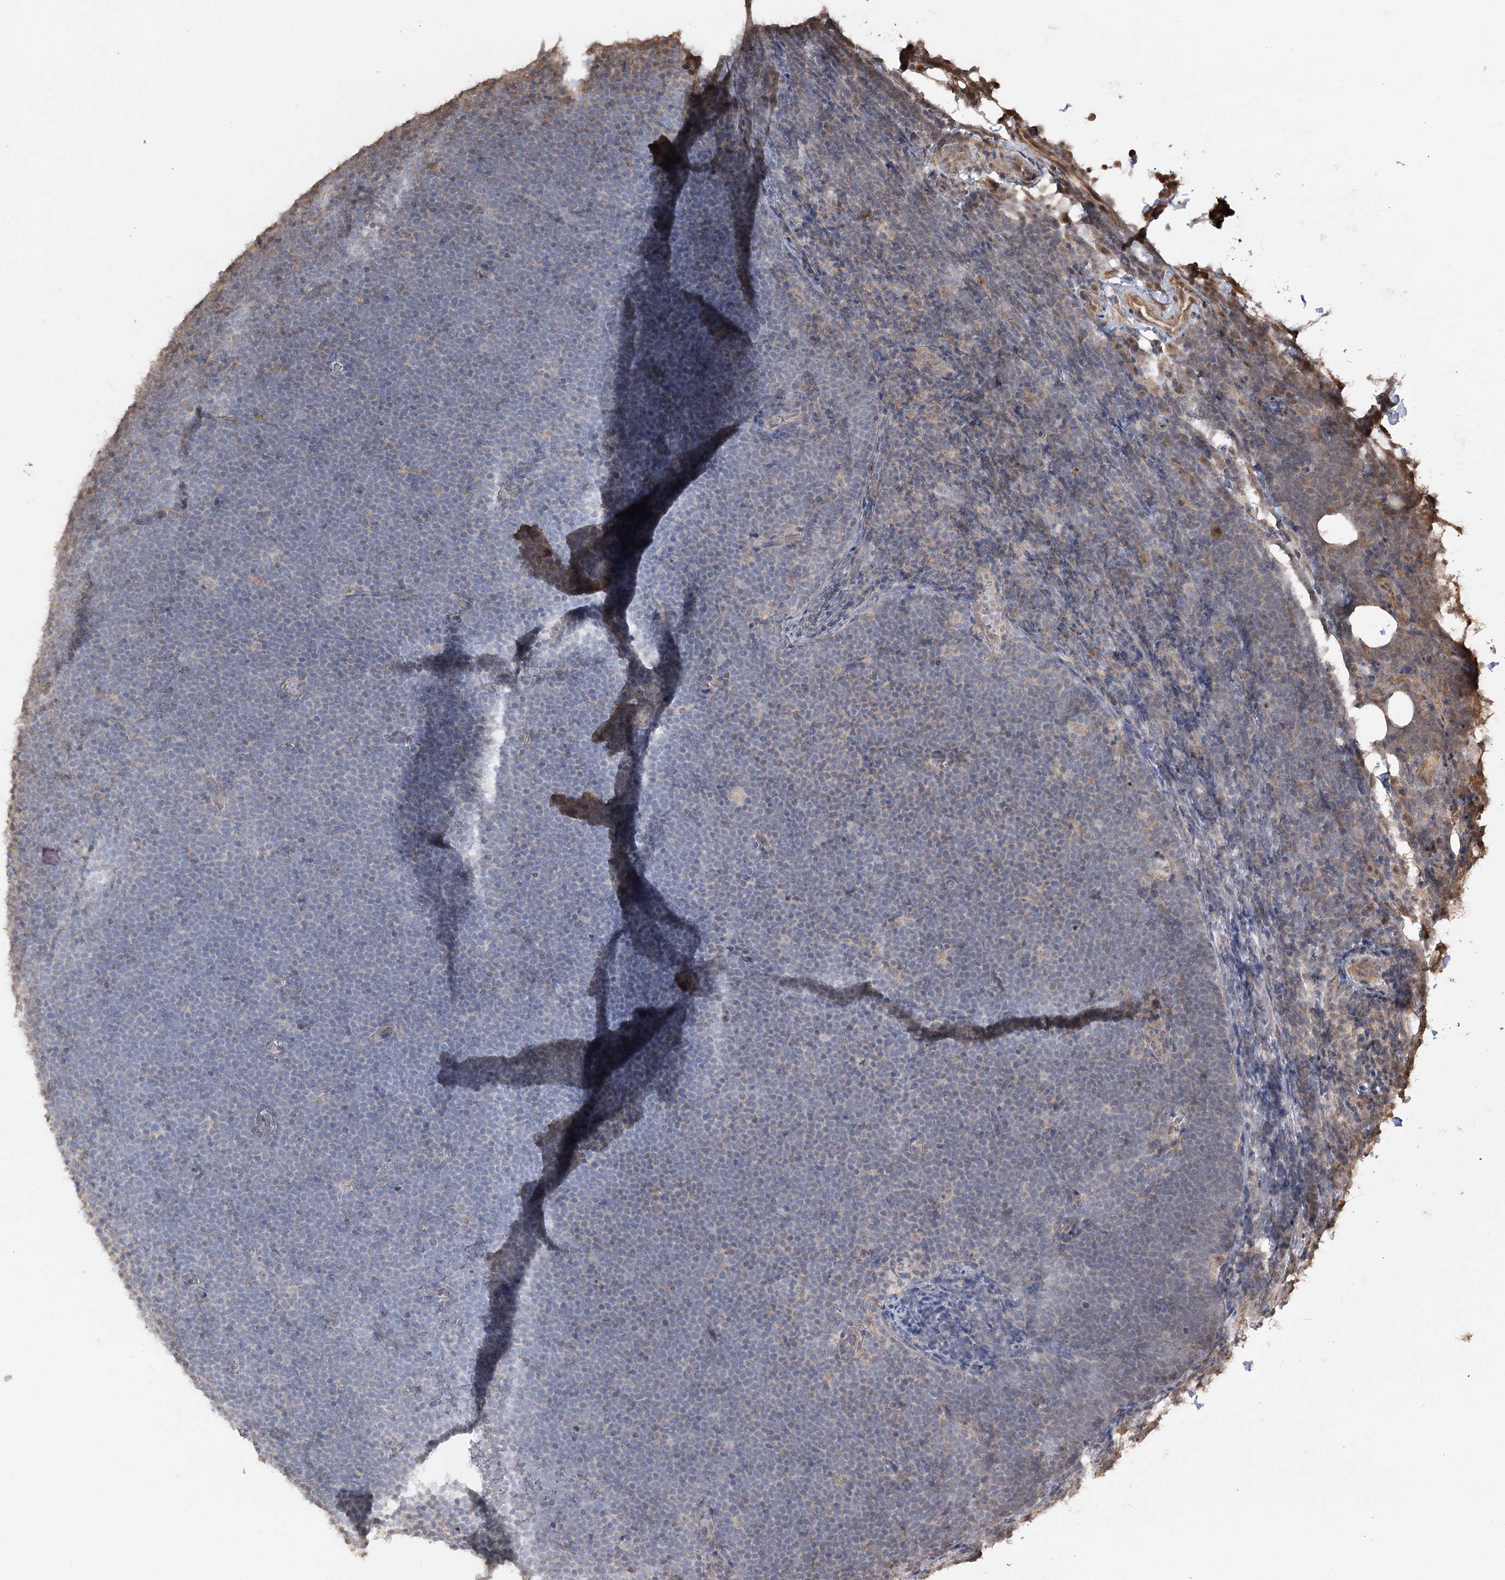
{"staining": {"intensity": "negative", "quantity": "none", "location": "none"}, "tissue": "lymphoma", "cell_type": "Tumor cells", "image_type": "cancer", "snomed": [{"axis": "morphology", "description": "Malignant lymphoma, non-Hodgkin's type, High grade"}, {"axis": "topography", "description": "Lymph node"}], "caption": "Malignant lymphoma, non-Hodgkin's type (high-grade) was stained to show a protein in brown. There is no significant expression in tumor cells. Brightfield microscopy of immunohistochemistry (IHC) stained with DAB (brown) and hematoxylin (blue), captured at high magnification.", "gene": "PLCH1", "patient": {"sex": "male", "age": 13}}